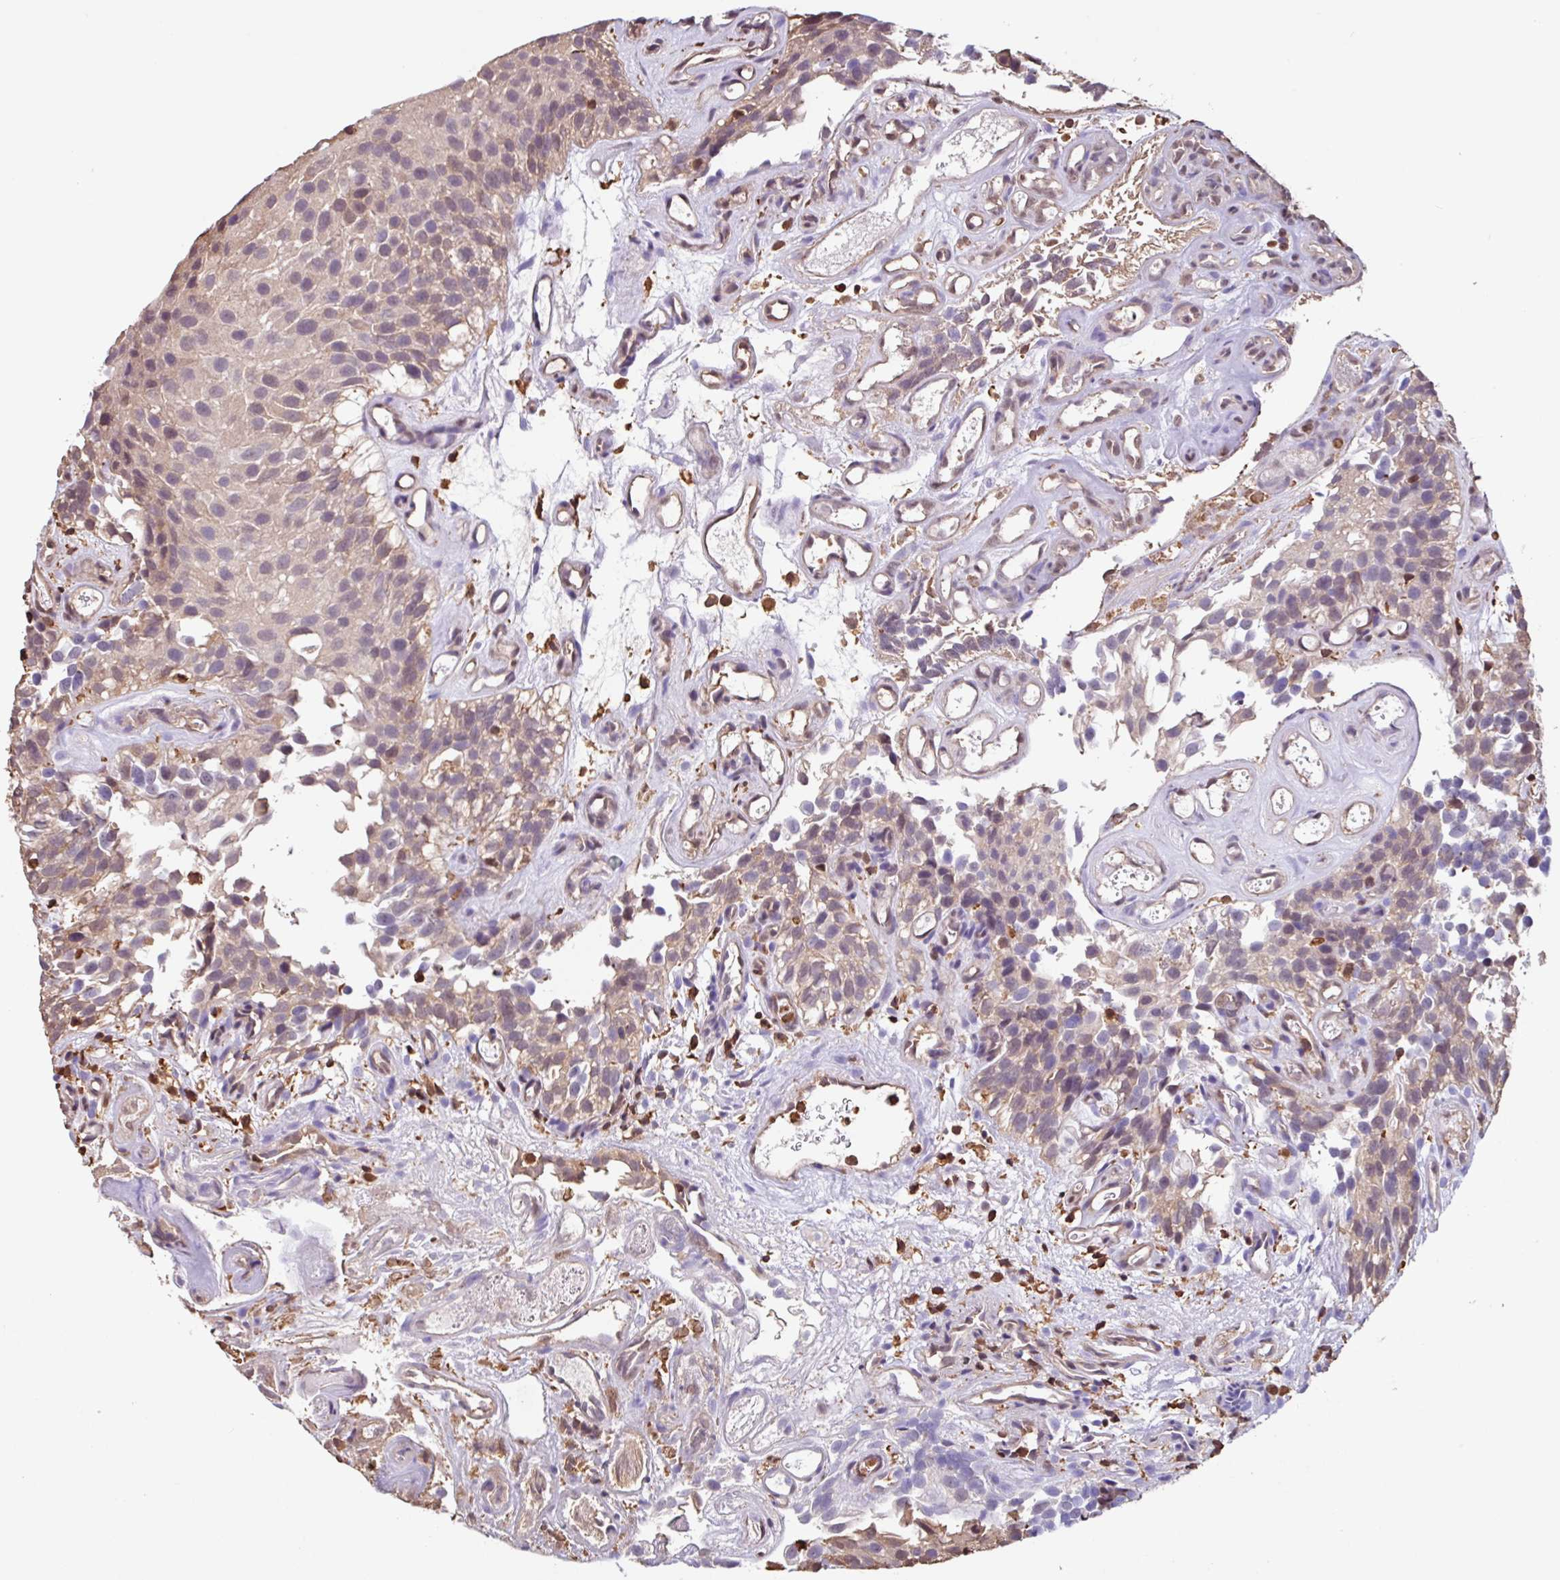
{"staining": {"intensity": "weak", "quantity": "<25%", "location": "cytoplasmic/membranous"}, "tissue": "urothelial cancer", "cell_type": "Tumor cells", "image_type": "cancer", "snomed": [{"axis": "morphology", "description": "Urothelial carcinoma, NOS"}, {"axis": "topography", "description": "Urinary bladder"}], "caption": "IHC photomicrograph of neoplastic tissue: human urothelial cancer stained with DAB demonstrates no significant protein positivity in tumor cells.", "gene": "ARHGDIB", "patient": {"sex": "male", "age": 87}}